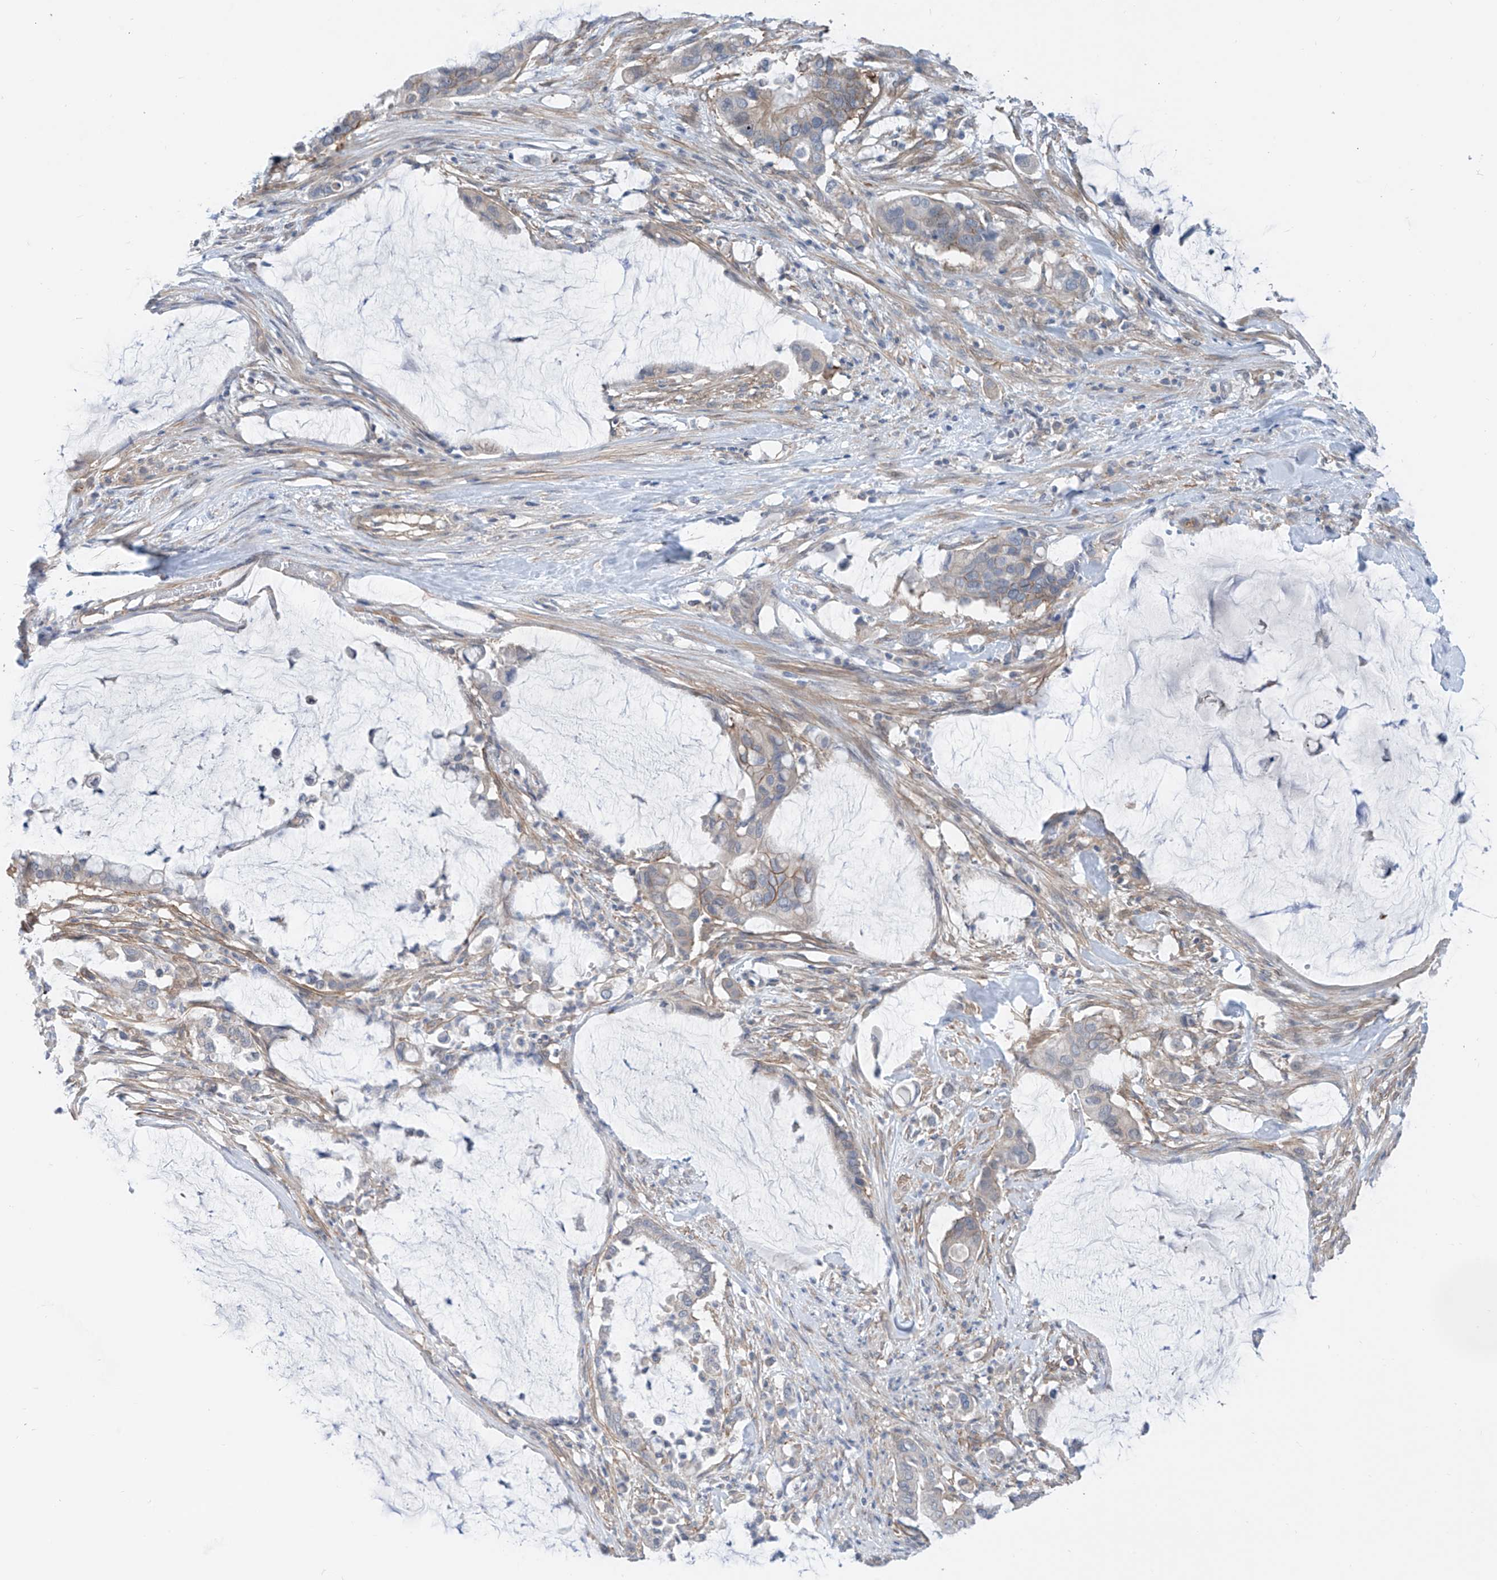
{"staining": {"intensity": "weak", "quantity": "<25%", "location": "cytoplasmic/membranous"}, "tissue": "pancreatic cancer", "cell_type": "Tumor cells", "image_type": "cancer", "snomed": [{"axis": "morphology", "description": "Adenocarcinoma, NOS"}, {"axis": "topography", "description": "Pancreas"}], "caption": "Immunohistochemistry (IHC) image of human pancreatic adenocarcinoma stained for a protein (brown), which displays no positivity in tumor cells.", "gene": "ABLIM2", "patient": {"sex": "male", "age": 41}}